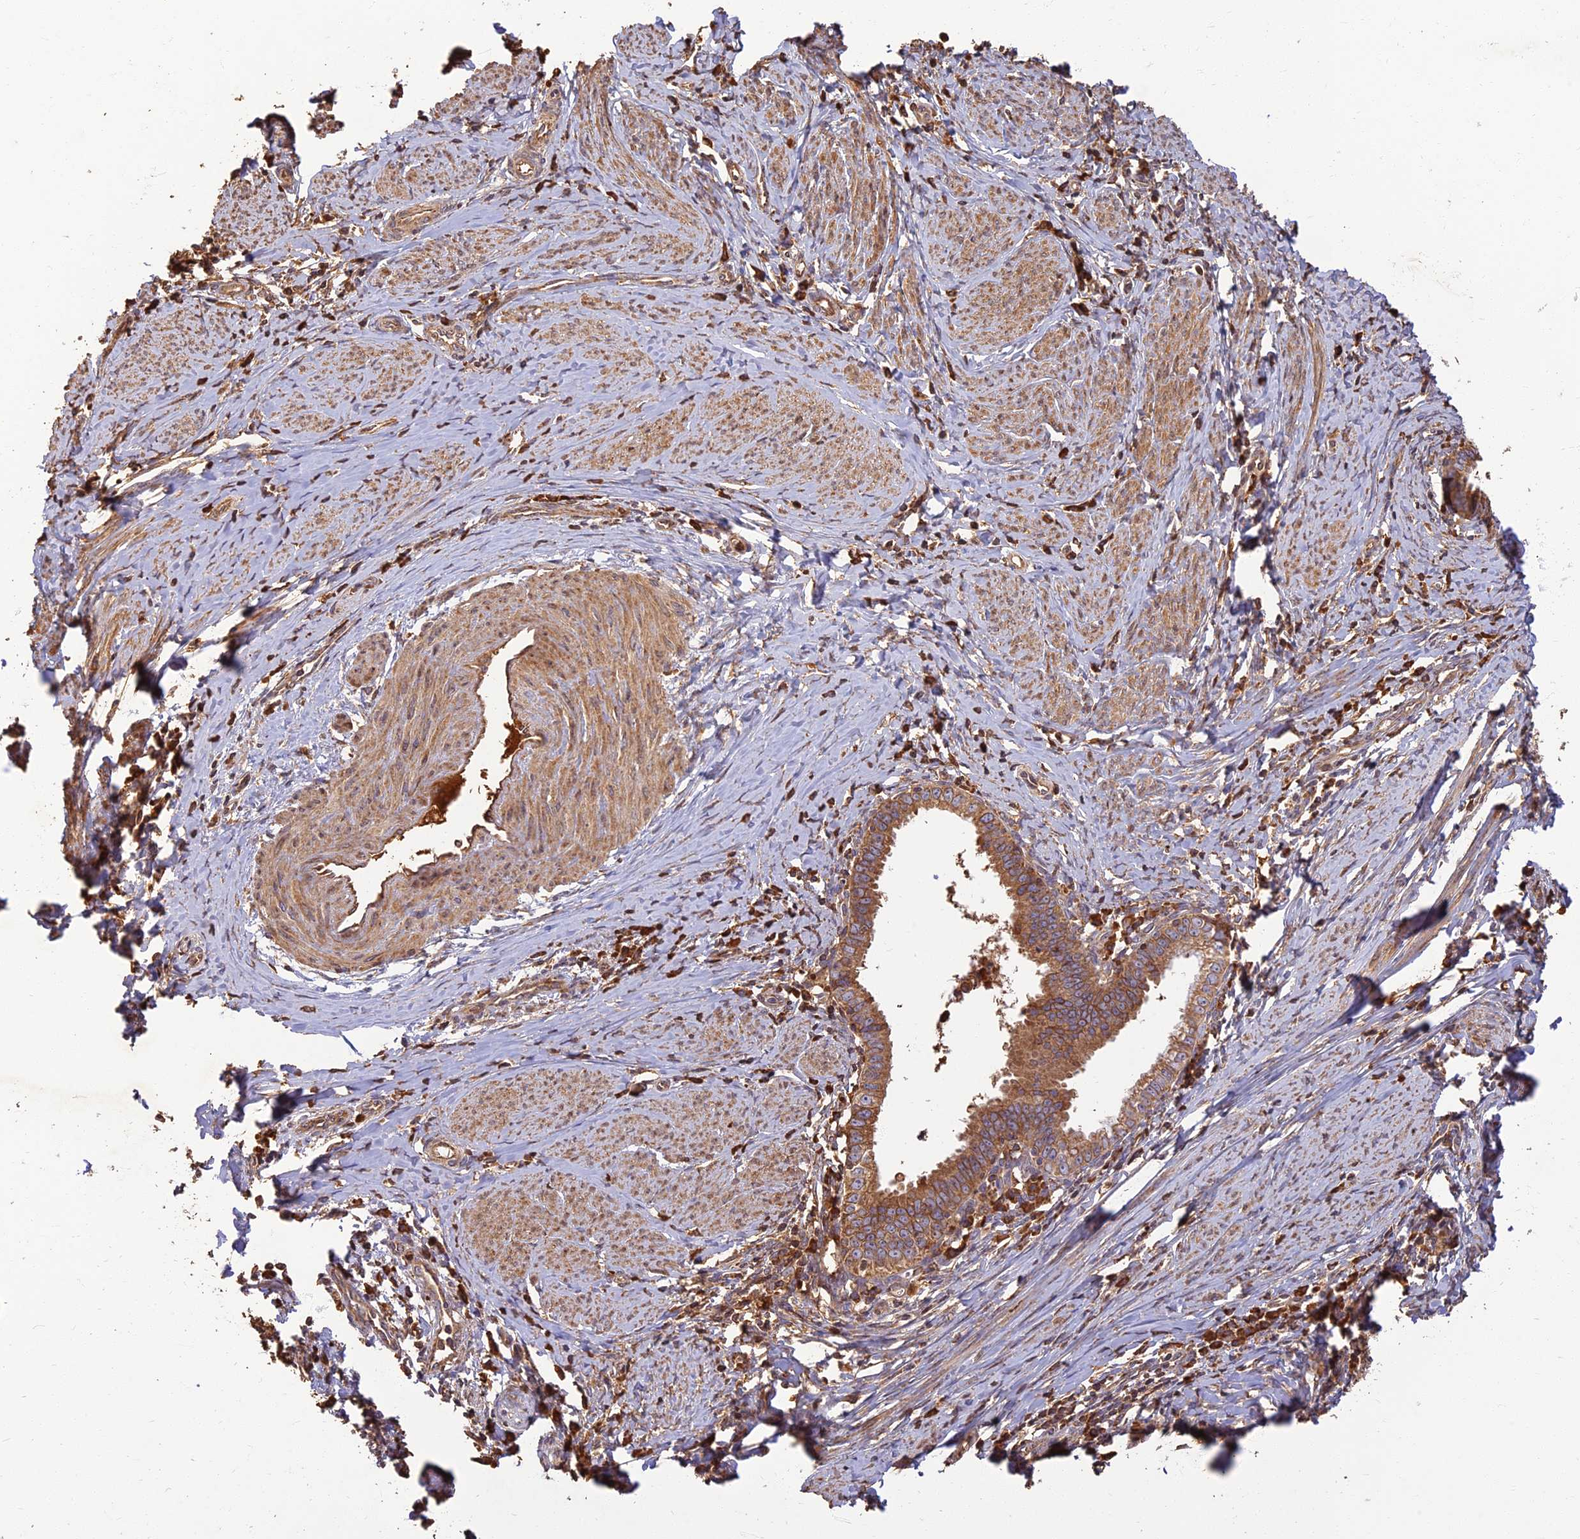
{"staining": {"intensity": "moderate", "quantity": ">75%", "location": "cytoplasmic/membranous"}, "tissue": "cervical cancer", "cell_type": "Tumor cells", "image_type": "cancer", "snomed": [{"axis": "morphology", "description": "Adenocarcinoma, NOS"}, {"axis": "topography", "description": "Cervix"}], "caption": "Protein expression analysis of human cervical adenocarcinoma reveals moderate cytoplasmic/membranous expression in about >75% of tumor cells.", "gene": "CORO1C", "patient": {"sex": "female", "age": 36}}